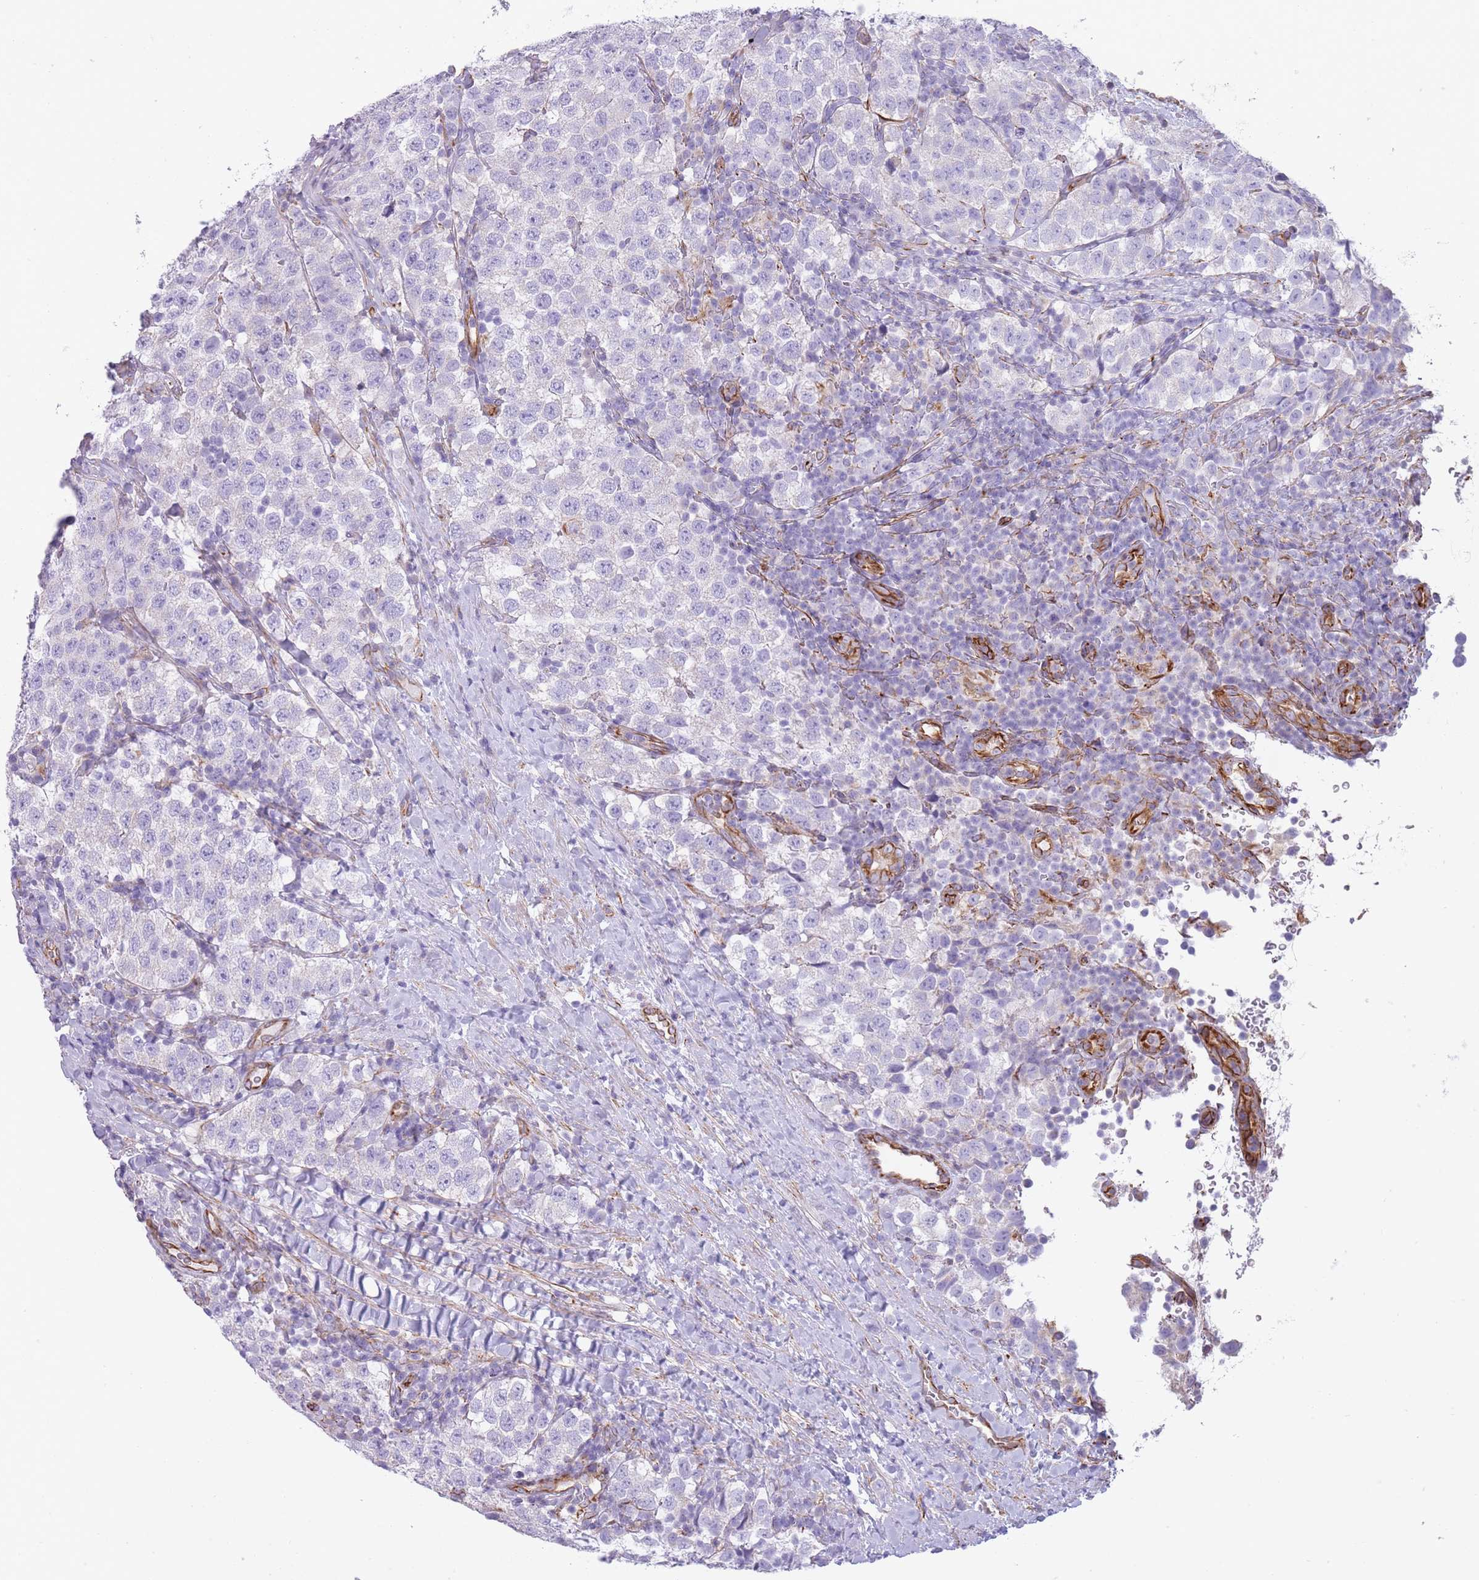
{"staining": {"intensity": "negative", "quantity": "none", "location": "none"}, "tissue": "testis cancer", "cell_type": "Tumor cells", "image_type": "cancer", "snomed": [{"axis": "morphology", "description": "Seminoma, NOS"}, {"axis": "topography", "description": "Testis"}], "caption": "Seminoma (testis) stained for a protein using IHC displays no positivity tumor cells.", "gene": "PTCD1", "patient": {"sex": "male", "age": 34}}